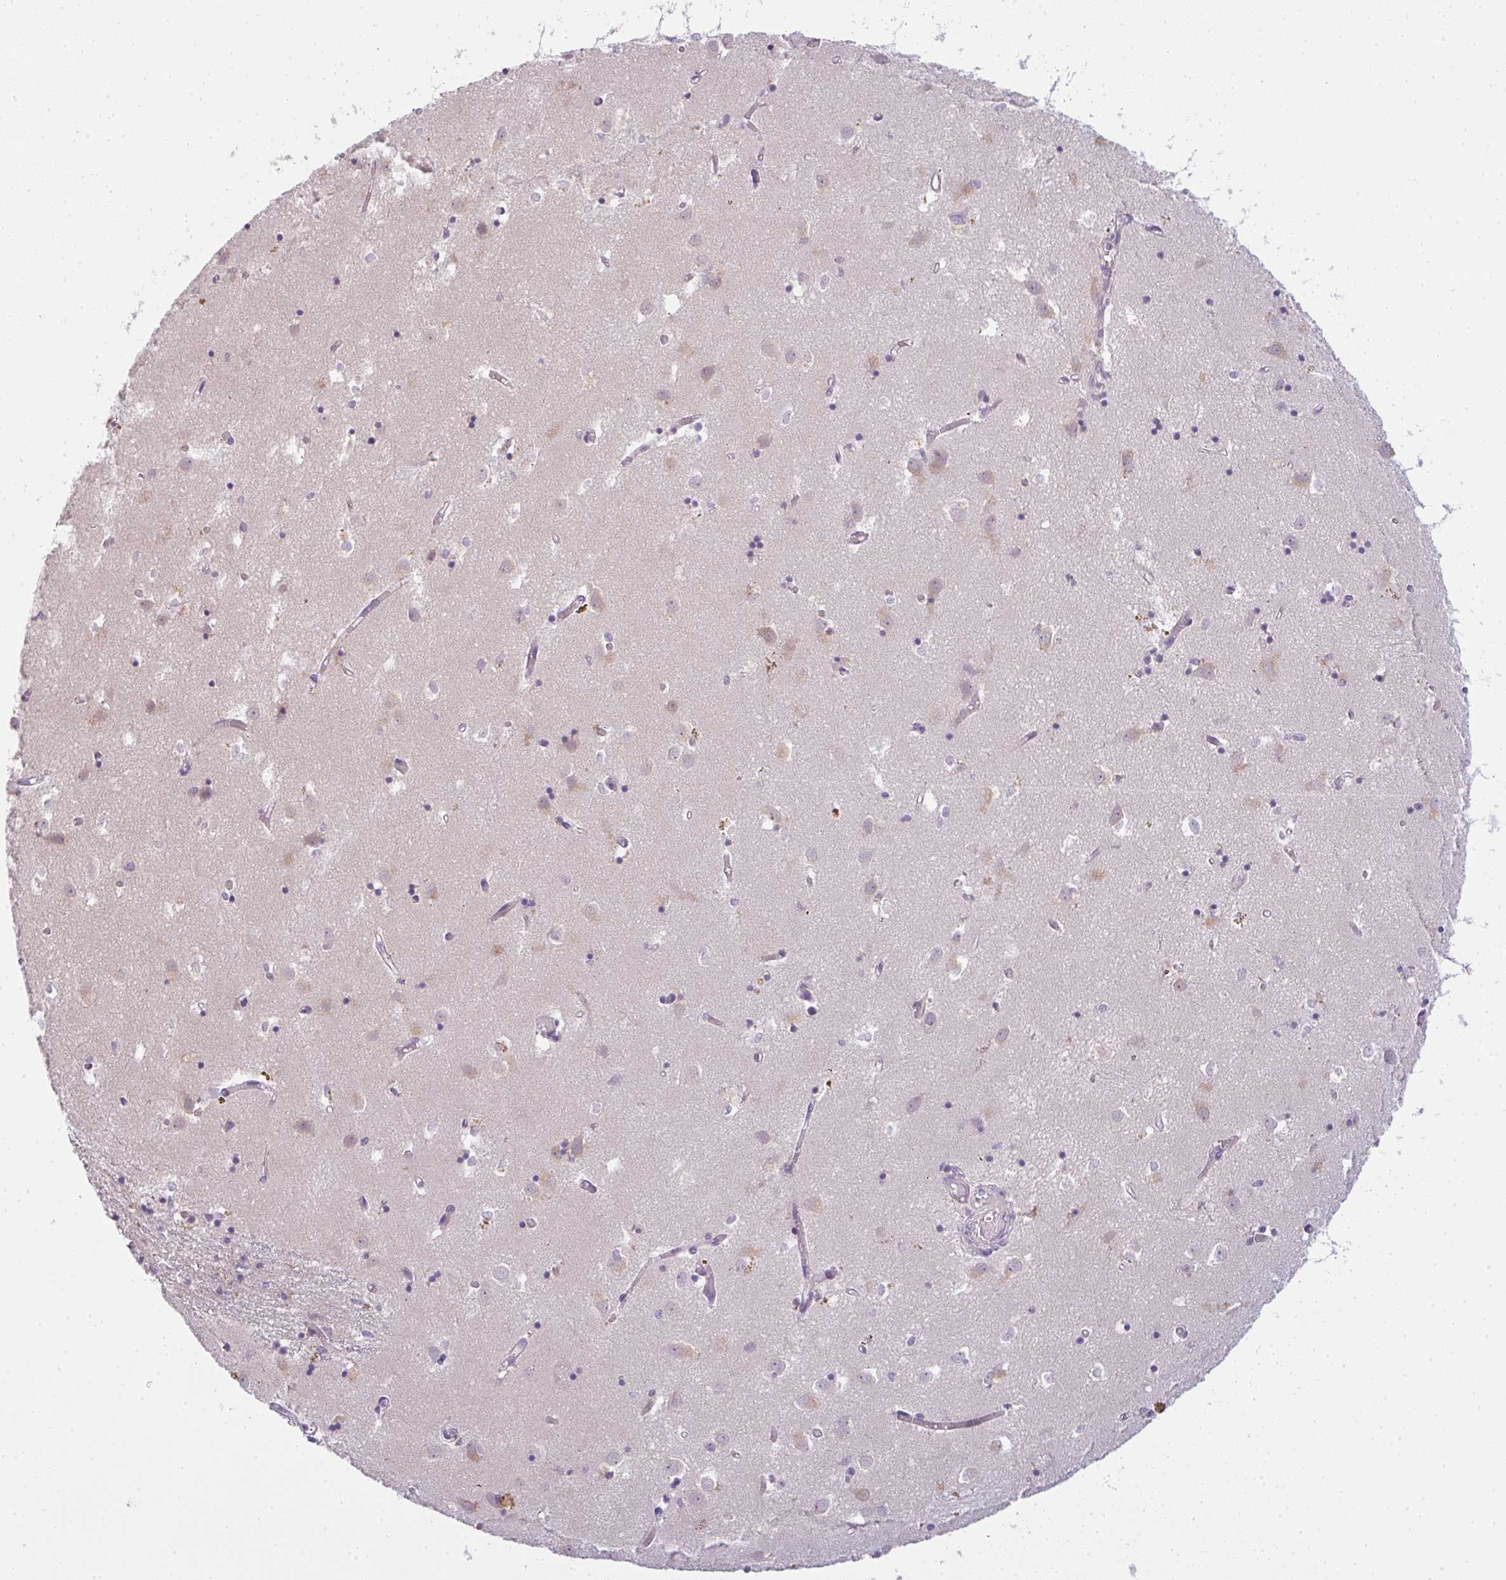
{"staining": {"intensity": "negative", "quantity": "none", "location": "none"}, "tissue": "caudate", "cell_type": "Glial cells", "image_type": "normal", "snomed": [{"axis": "morphology", "description": "Normal tissue, NOS"}, {"axis": "topography", "description": "Lateral ventricle wall"}], "caption": "Immunohistochemistry of unremarkable caudate displays no expression in glial cells. The staining is performed using DAB (3,3'-diaminobenzidine) brown chromogen with nuclei counter-stained in using hematoxylin.", "gene": "CSE1L", "patient": {"sex": "male", "age": 70}}